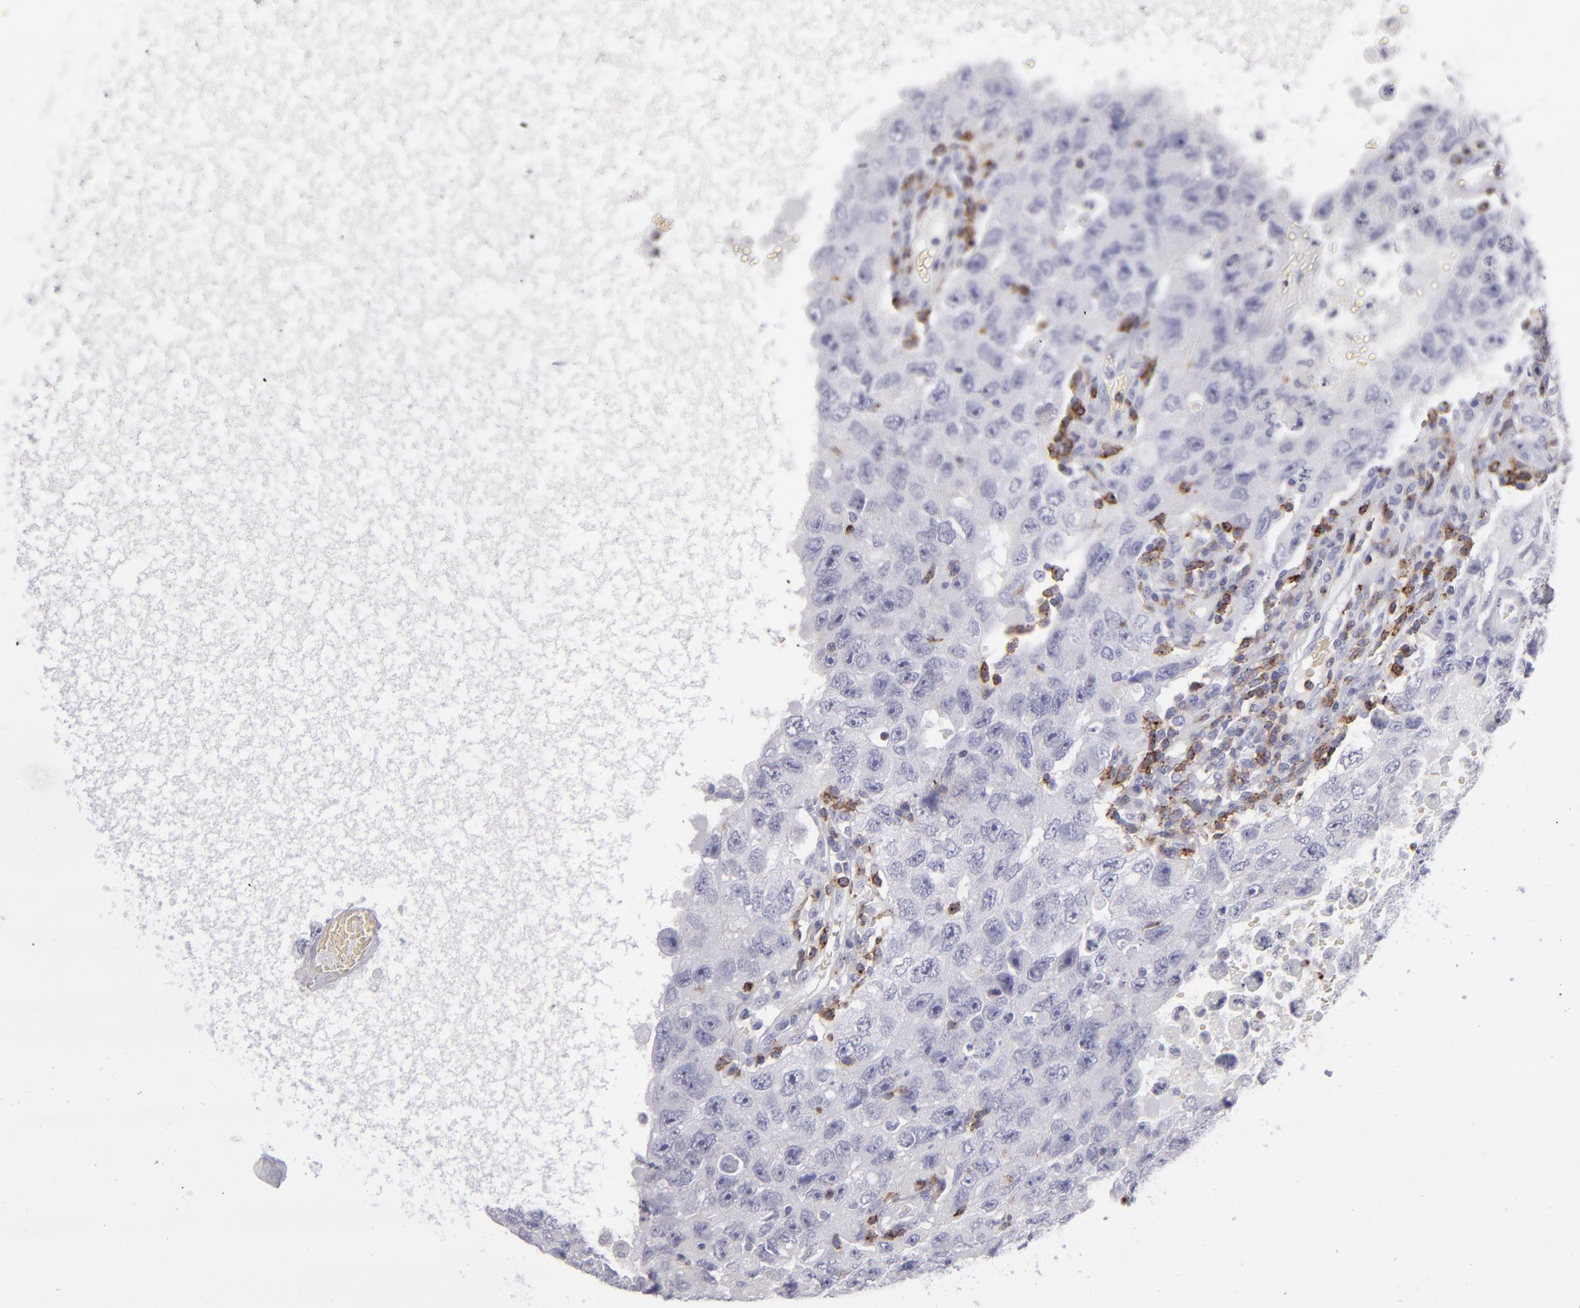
{"staining": {"intensity": "negative", "quantity": "none", "location": "none"}, "tissue": "testis cancer", "cell_type": "Tumor cells", "image_type": "cancer", "snomed": [{"axis": "morphology", "description": "Carcinoma, Embryonal, NOS"}, {"axis": "topography", "description": "Testis"}], "caption": "Tumor cells show no significant protein positivity in embryonal carcinoma (testis). (Stains: DAB (3,3'-diaminobenzidine) immunohistochemistry (IHC) with hematoxylin counter stain, Microscopy: brightfield microscopy at high magnification).", "gene": "CD2", "patient": {"sex": "male", "age": 26}}